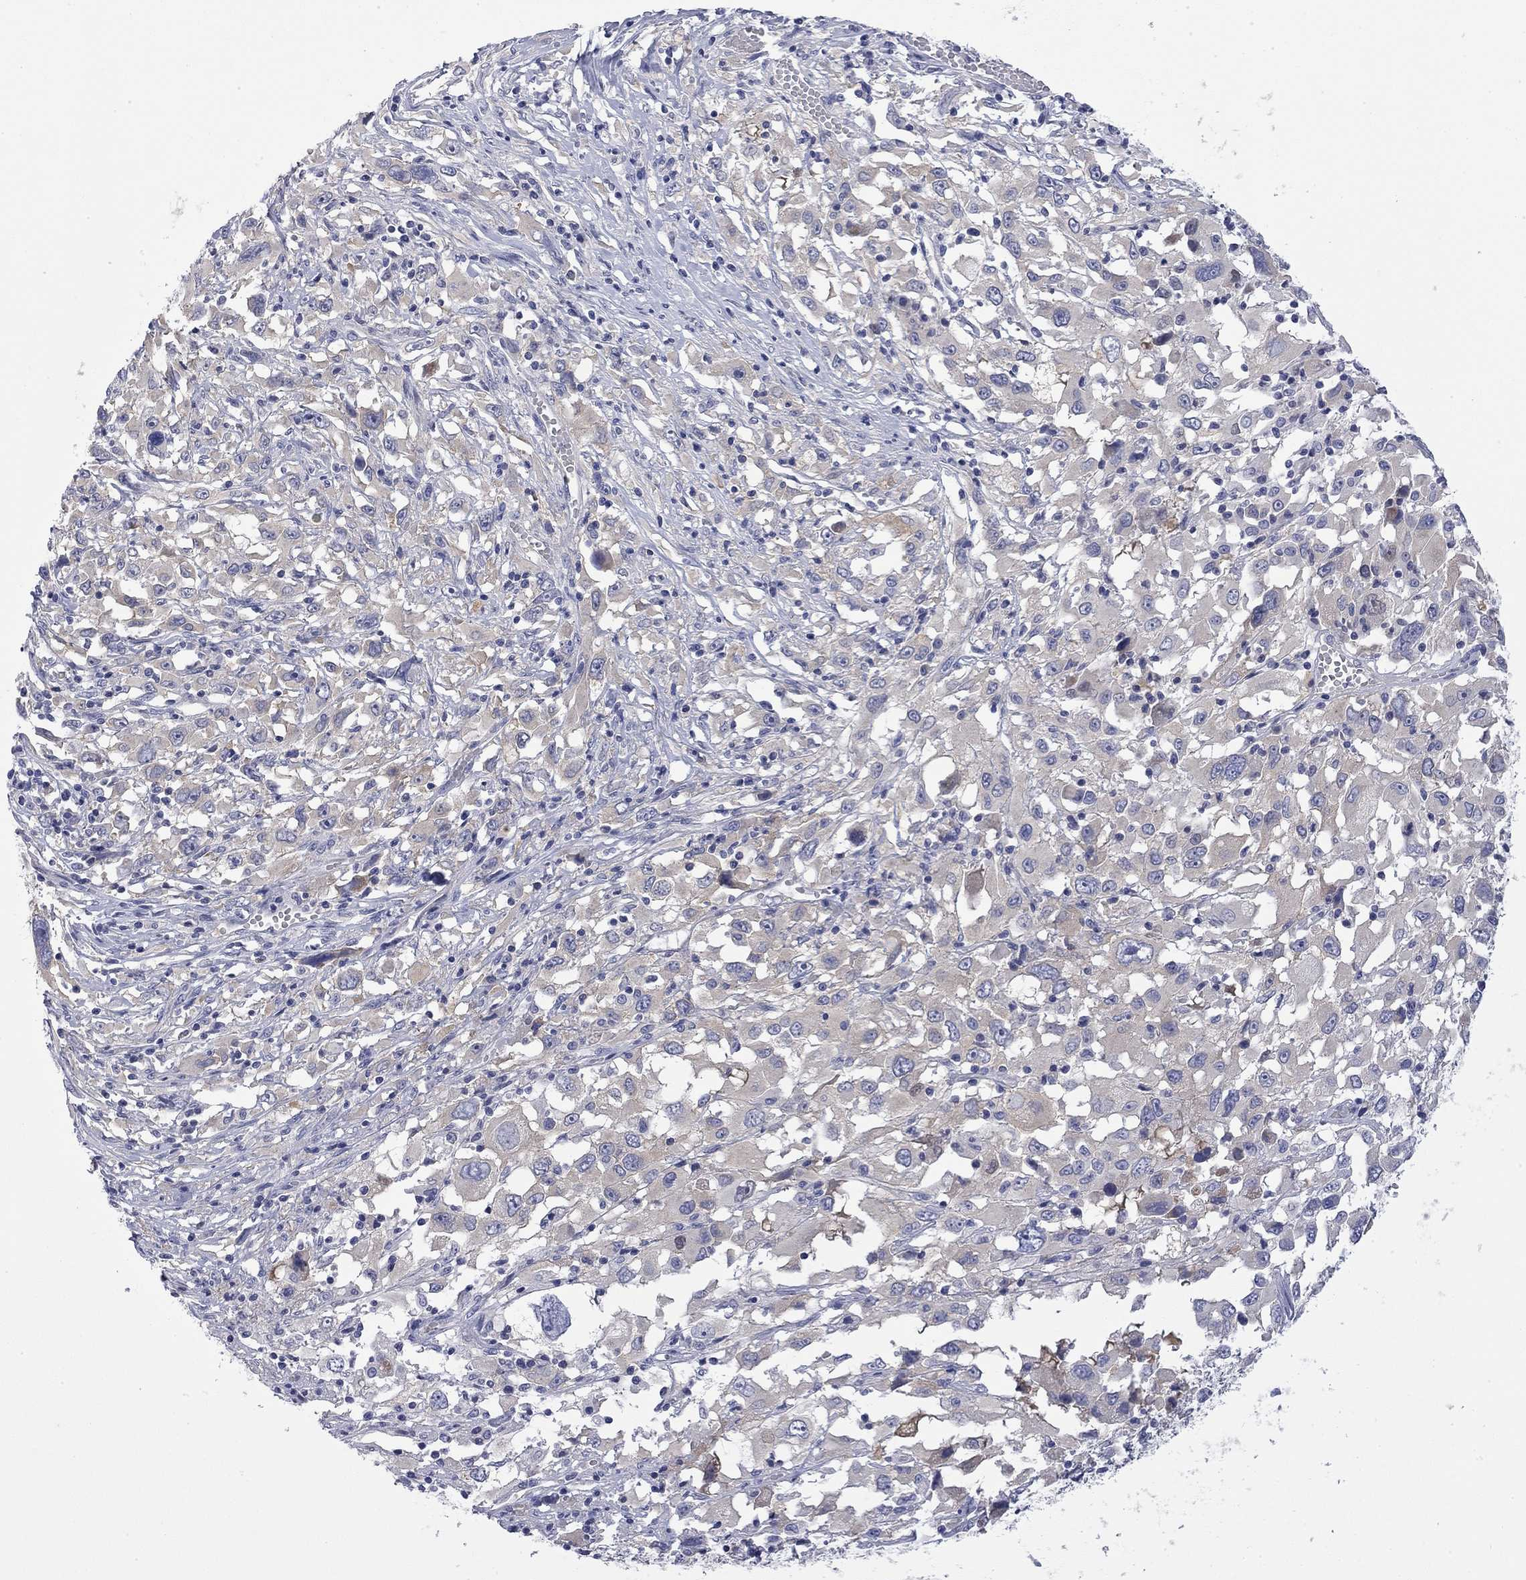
{"staining": {"intensity": "negative", "quantity": "none", "location": "none"}, "tissue": "melanoma", "cell_type": "Tumor cells", "image_type": "cancer", "snomed": [{"axis": "morphology", "description": "Malignant melanoma, Metastatic site"}, {"axis": "topography", "description": "Soft tissue"}], "caption": "Tumor cells are negative for brown protein staining in melanoma.", "gene": "ABCB4", "patient": {"sex": "male", "age": 50}}